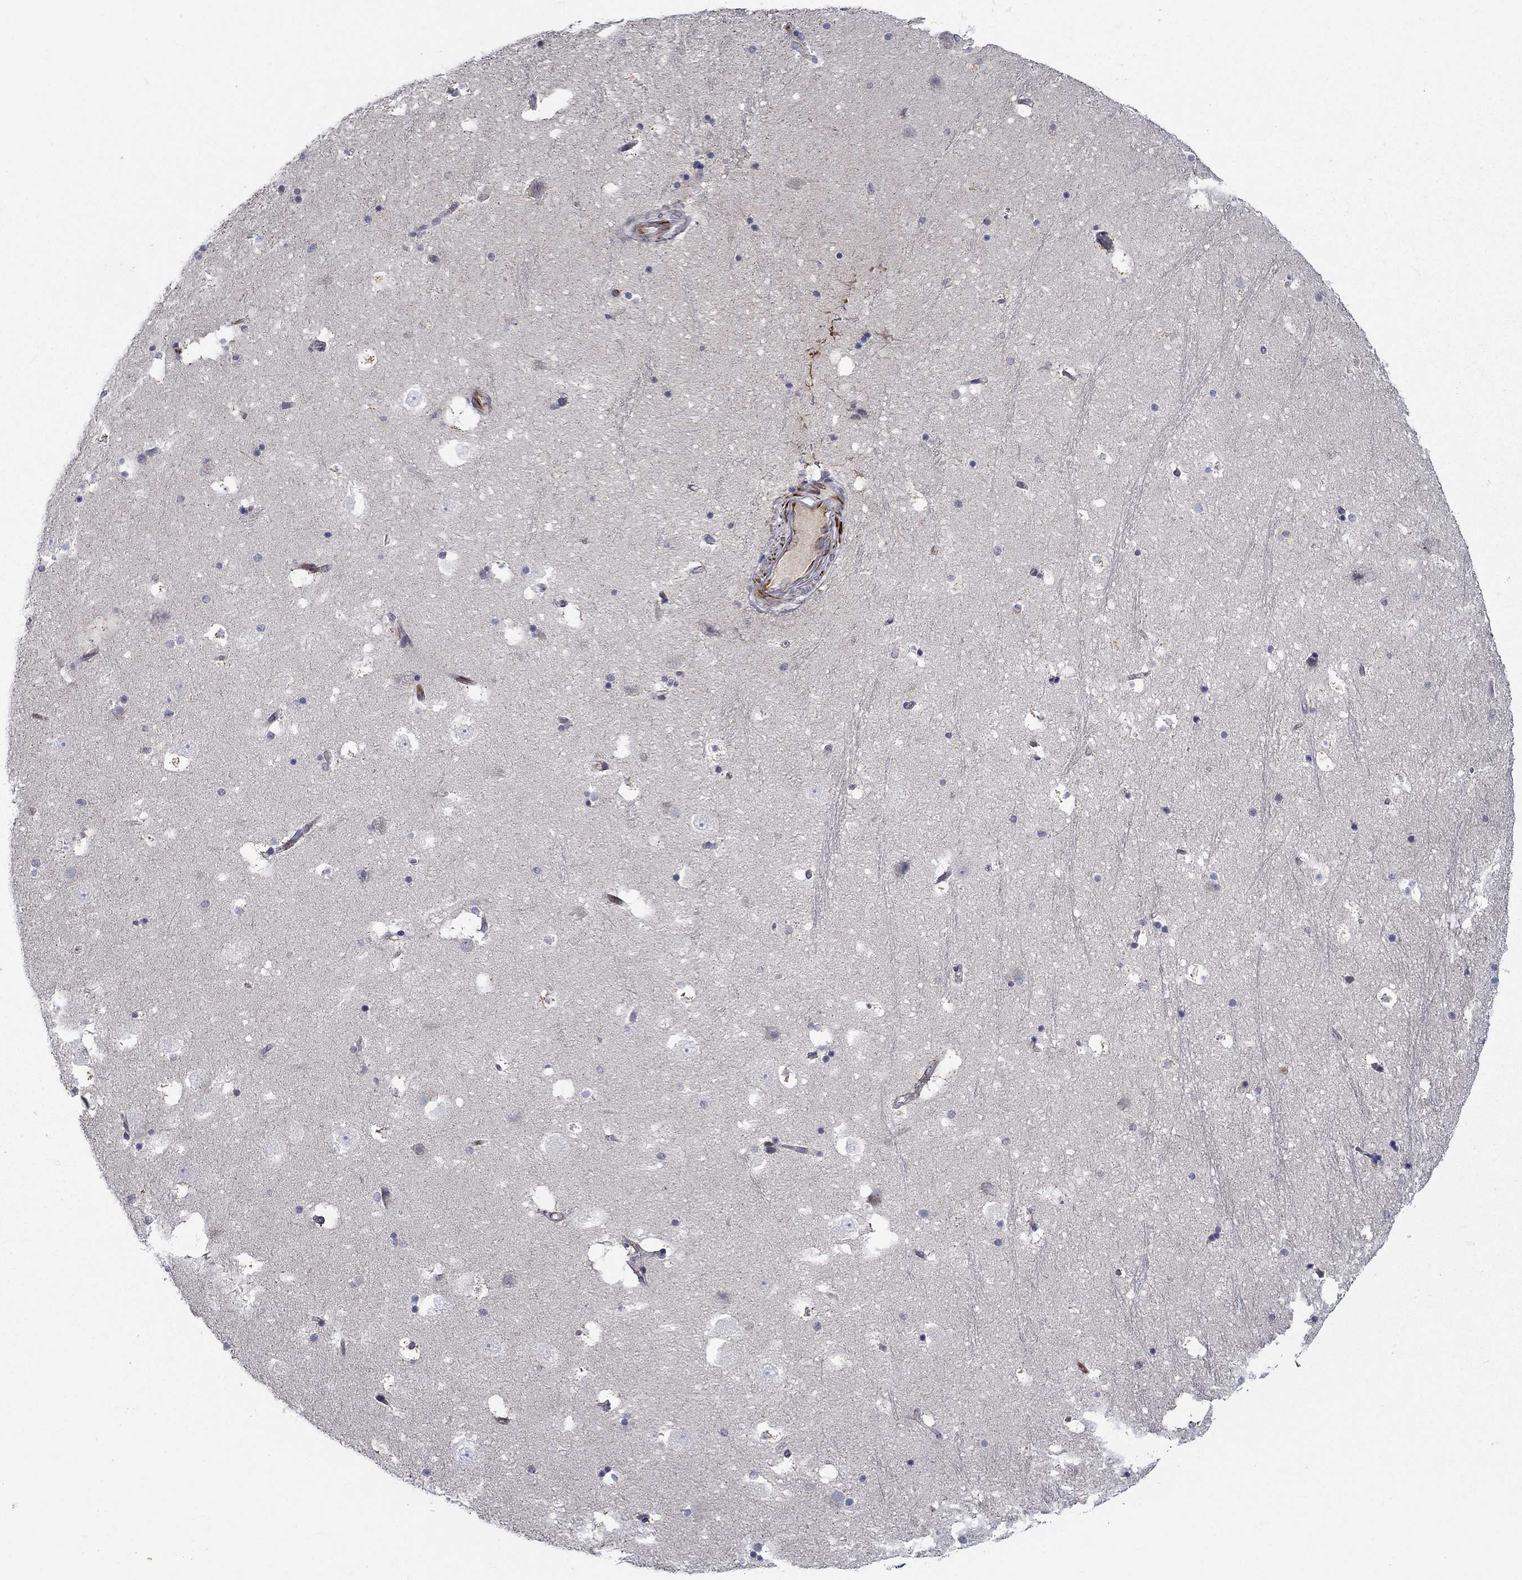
{"staining": {"intensity": "negative", "quantity": "none", "location": "none"}, "tissue": "hippocampus", "cell_type": "Glial cells", "image_type": "normal", "snomed": [{"axis": "morphology", "description": "Normal tissue, NOS"}, {"axis": "topography", "description": "Hippocampus"}], "caption": "Immunohistochemical staining of unremarkable human hippocampus shows no significant positivity in glial cells. (Brightfield microscopy of DAB (3,3'-diaminobenzidine) immunohistochemistry (IHC) at high magnification).", "gene": "LACTB2", "patient": {"sex": "male", "age": 51}}